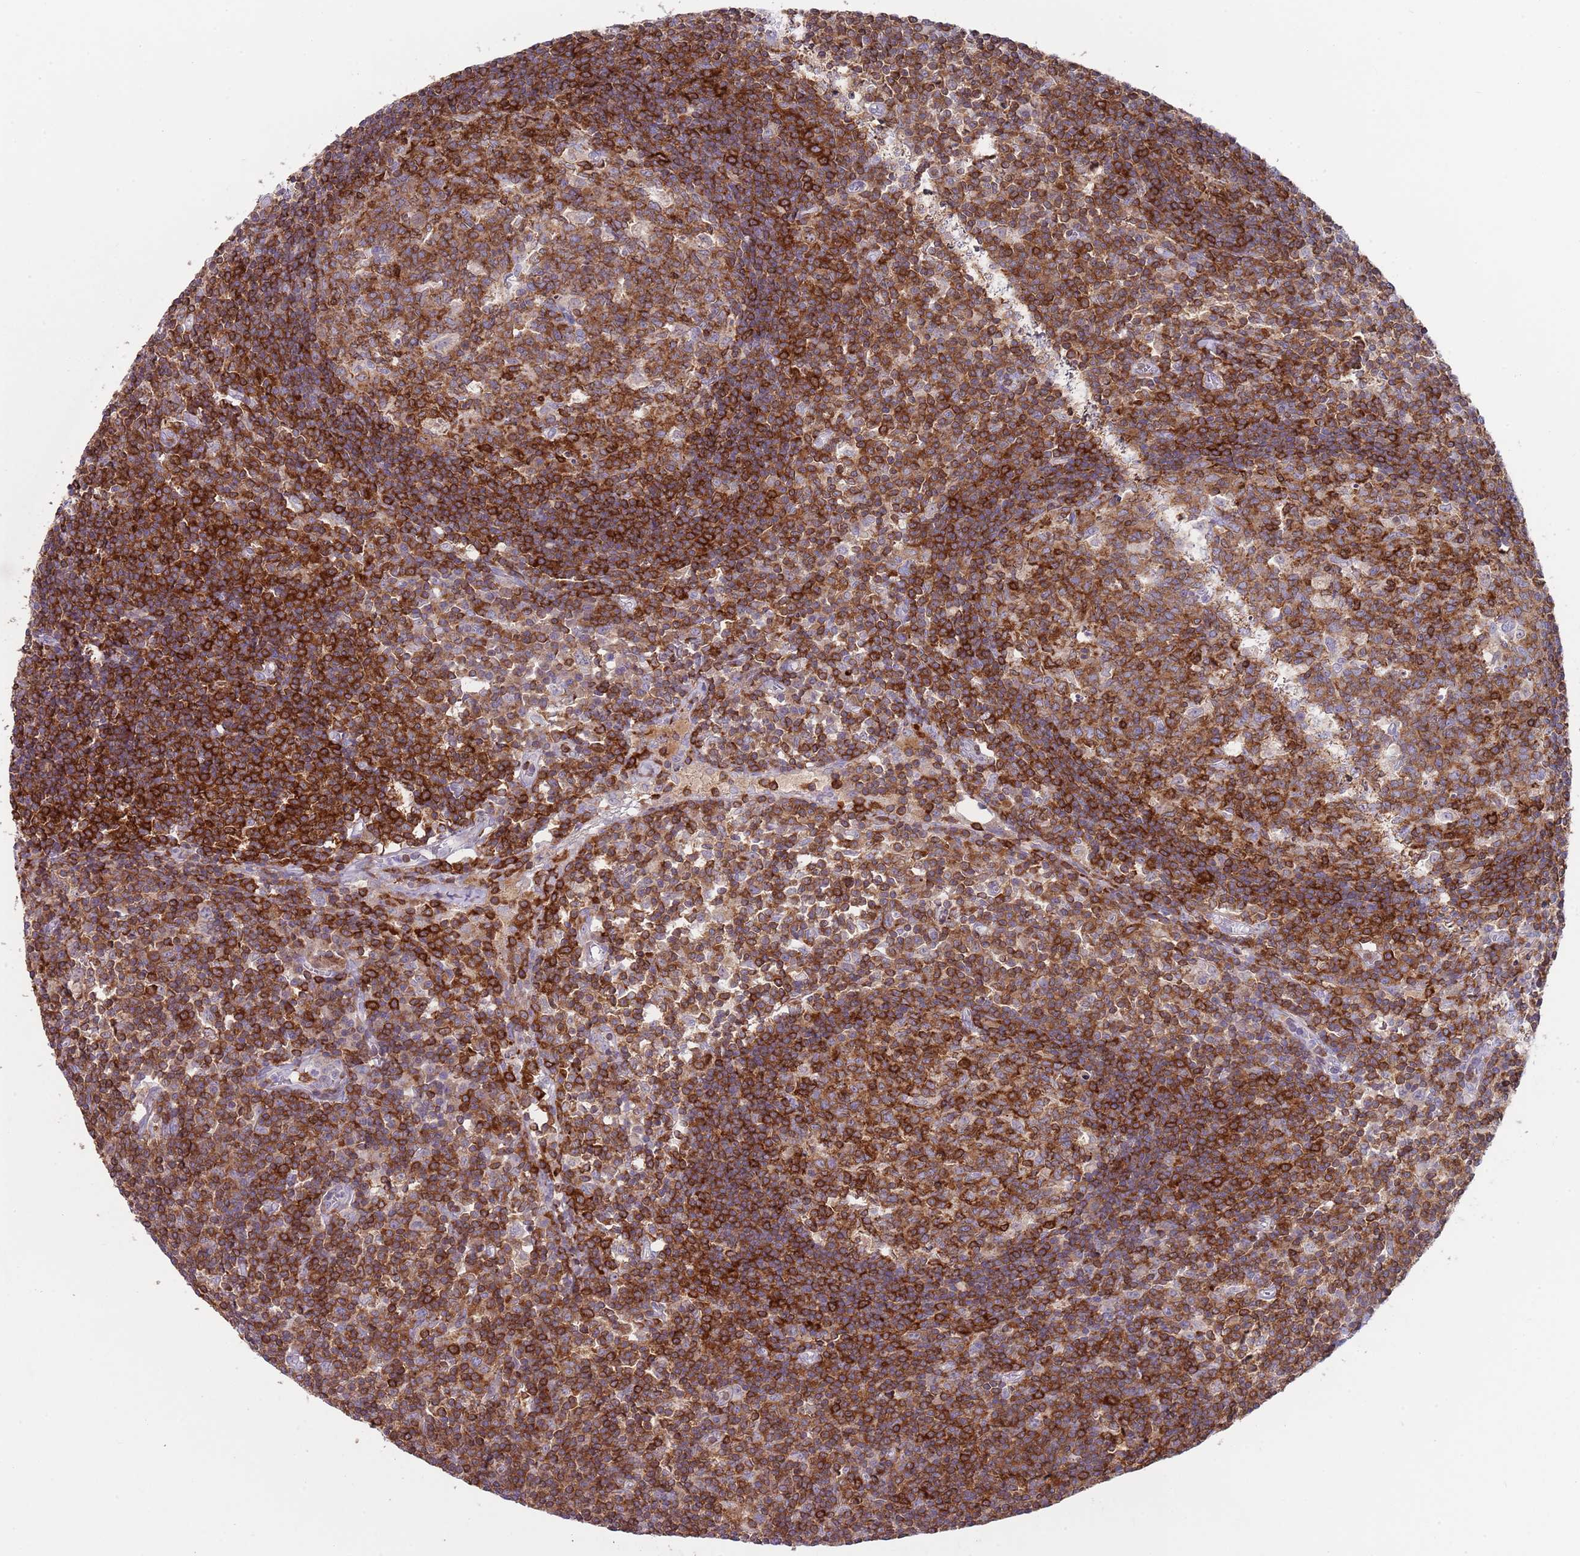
{"staining": {"intensity": "strong", "quantity": ">75%", "location": "cytoplasmic/membranous"}, "tissue": "lymph node", "cell_type": "Germinal center cells", "image_type": "normal", "snomed": [{"axis": "morphology", "description": "Normal tissue, NOS"}, {"axis": "topography", "description": "Lymph node"}], "caption": "A high-resolution image shows immunohistochemistry (IHC) staining of unremarkable lymph node, which demonstrates strong cytoplasmic/membranous staining in approximately >75% of germinal center cells. (Stains: DAB in brown, nuclei in blue, Microscopy: brightfield microscopy at high magnification).", "gene": "LPXN", "patient": {"sex": "female", "age": 55}}